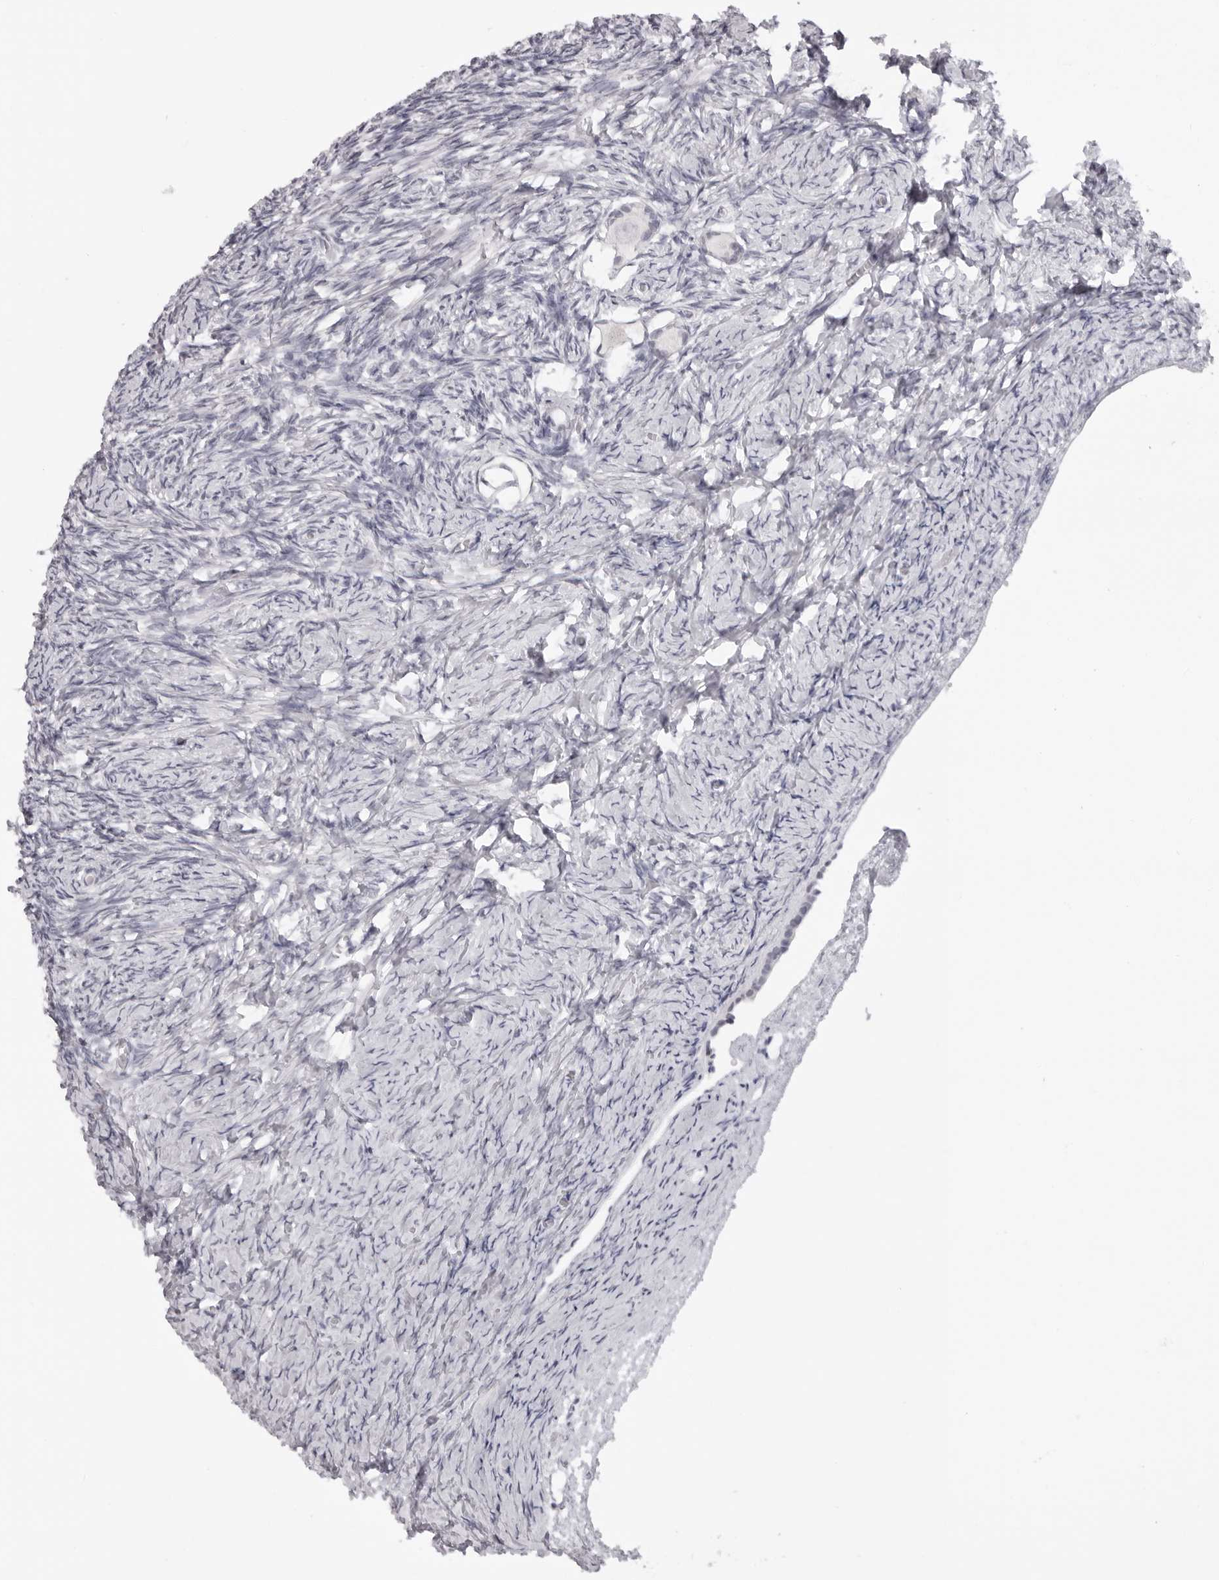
{"staining": {"intensity": "negative", "quantity": "none", "location": "none"}, "tissue": "ovary", "cell_type": "Follicle cells", "image_type": "normal", "snomed": [{"axis": "morphology", "description": "Normal tissue, NOS"}, {"axis": "topography", "description": "Ovary"}], "caption": "Immunohistochemistry (IHC) of unremarkable human ovary shows no positivity in follicle cells.", "gene": "MAFK", "patient": {"sex": "female", "age": 27}}